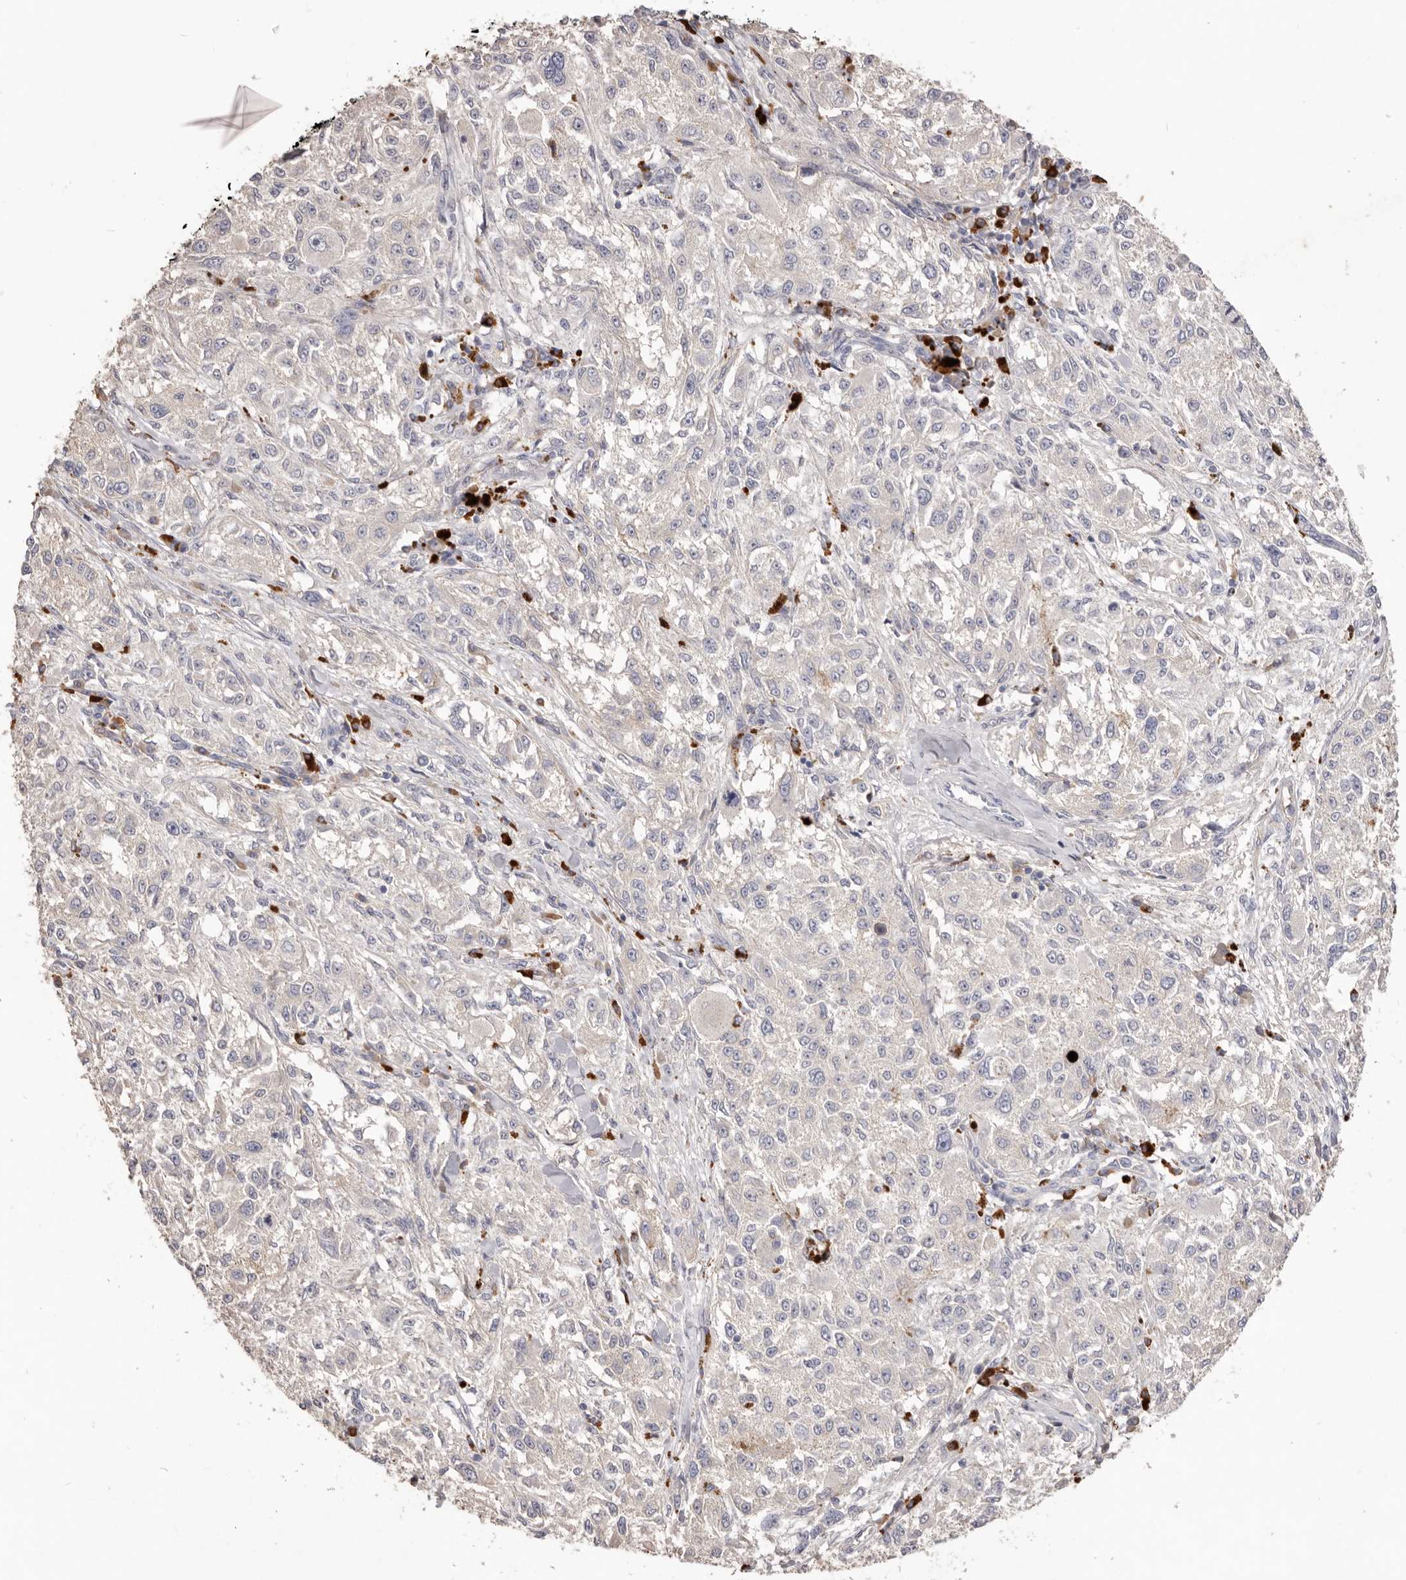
{"staining": {"intensity": "negative", "quantity": "none", "location": "none"}, "tissue": "melanoma", "cell_type": "Tumor cells", "image_type": "cancer", "snomed": [{"axis": "morphology", "description": "Necrosis, NOS"}, {"axis": "morphology", "description": "Malignant melanoma, NOS"}, {"axis": "topography", "description": "Skin"}], "caption": "DAB (3,3'-diaminobenzidine) immunohistochemical staining of malignant melanoma exhibits no significant staining in tumor cells.", "gene": "HCAR2", "patient": {"sex": "female", "age": 87}}